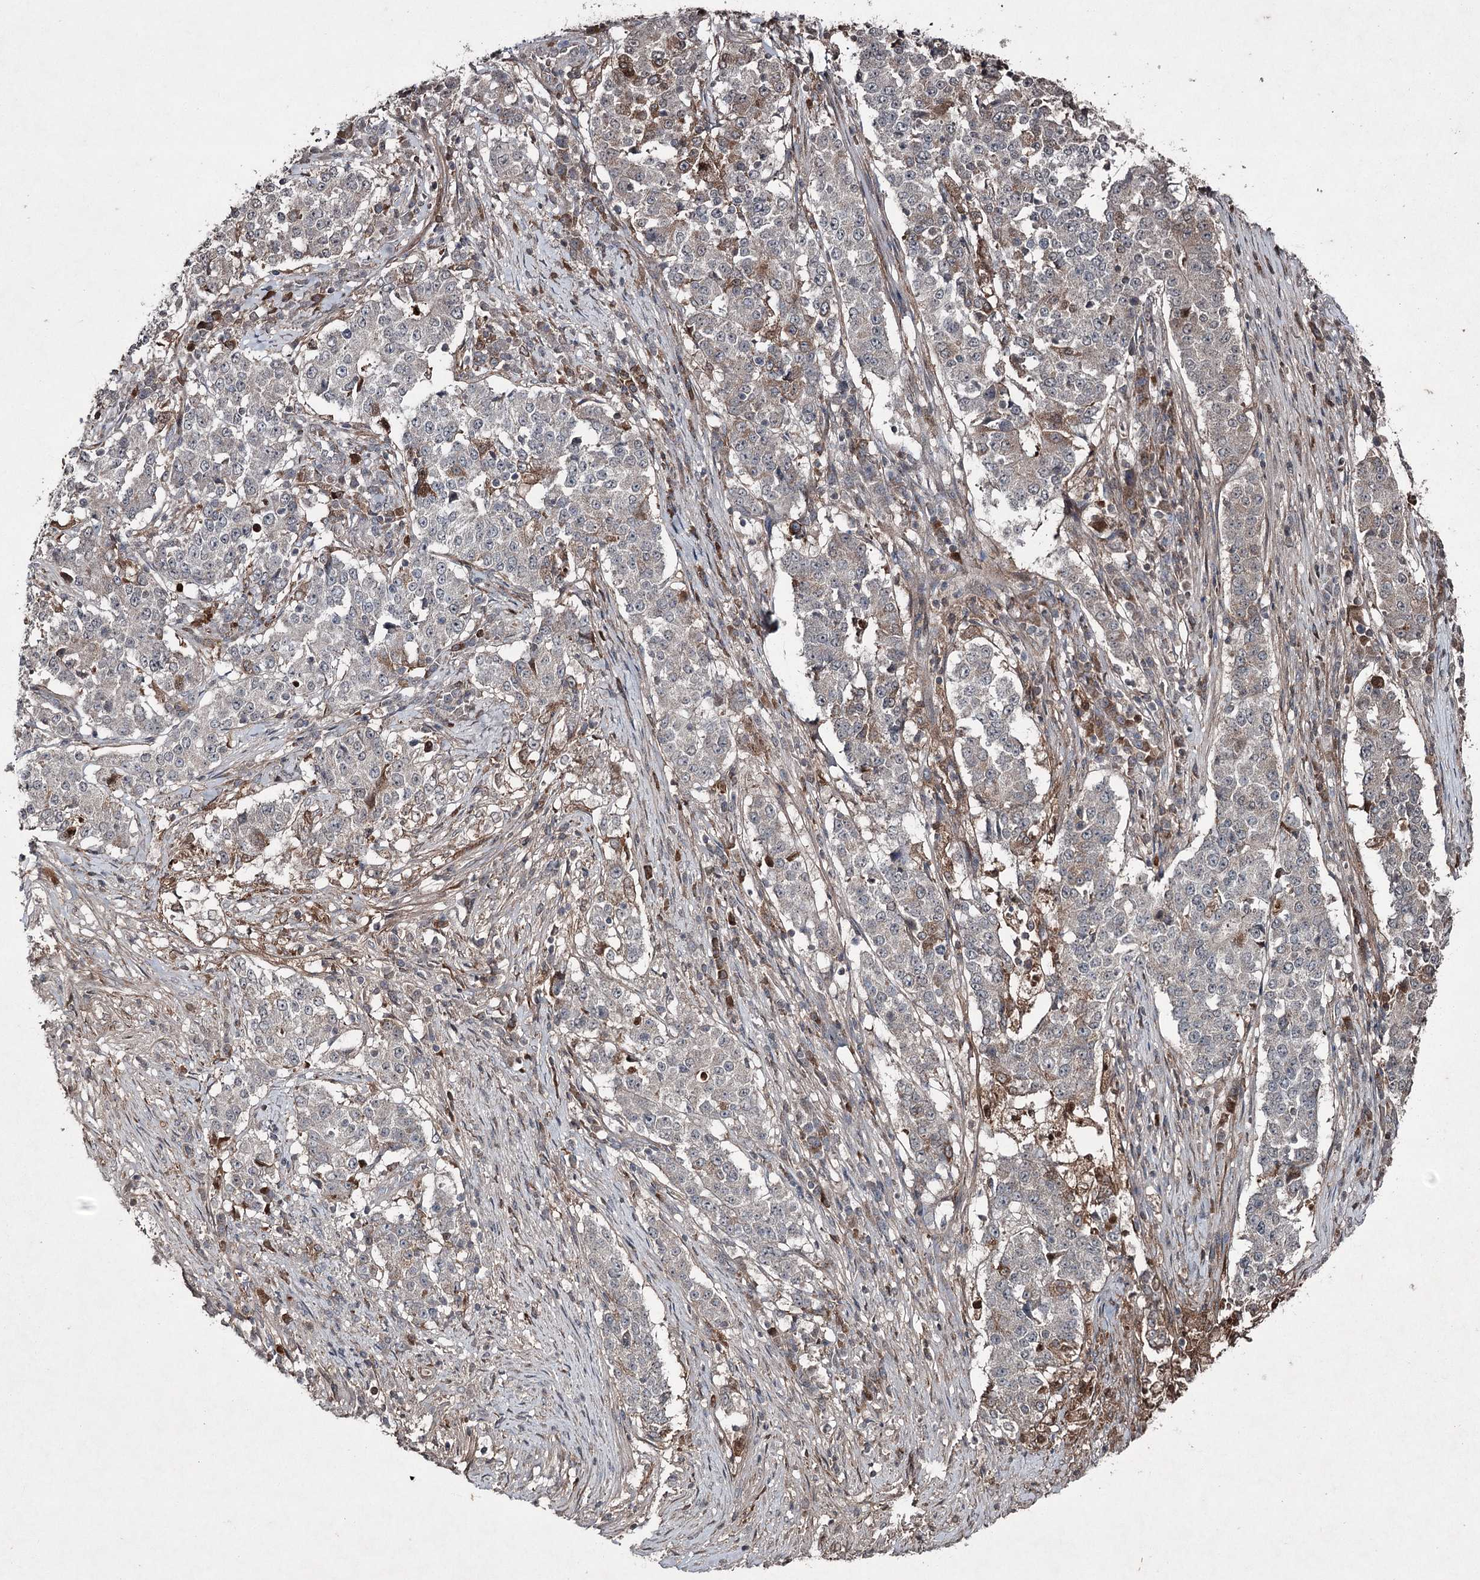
{"staining": {"intensity": "moderate", "quantity": "<25%", "location": "cytoplasmic/membranous"}, "tissue": "stomach cancer", "cell_type": "Tumor cells", "image_type": "cancer", "snomed": [{"axis": "morphology", "description": "Adenocarcinoma, NOS"}, {"axis": "topography", "description": "Stomach"}], "caption": "Protein expression analysis of human stomach cancer (adenocarcinoma) reveals moderate cytoplasmic/membranous staining in approximately <25% of tumor cells. Nuclei are stained in blue.", "gene": "PGLYRP2", "patient": {"sex": "male", "age": 59}}